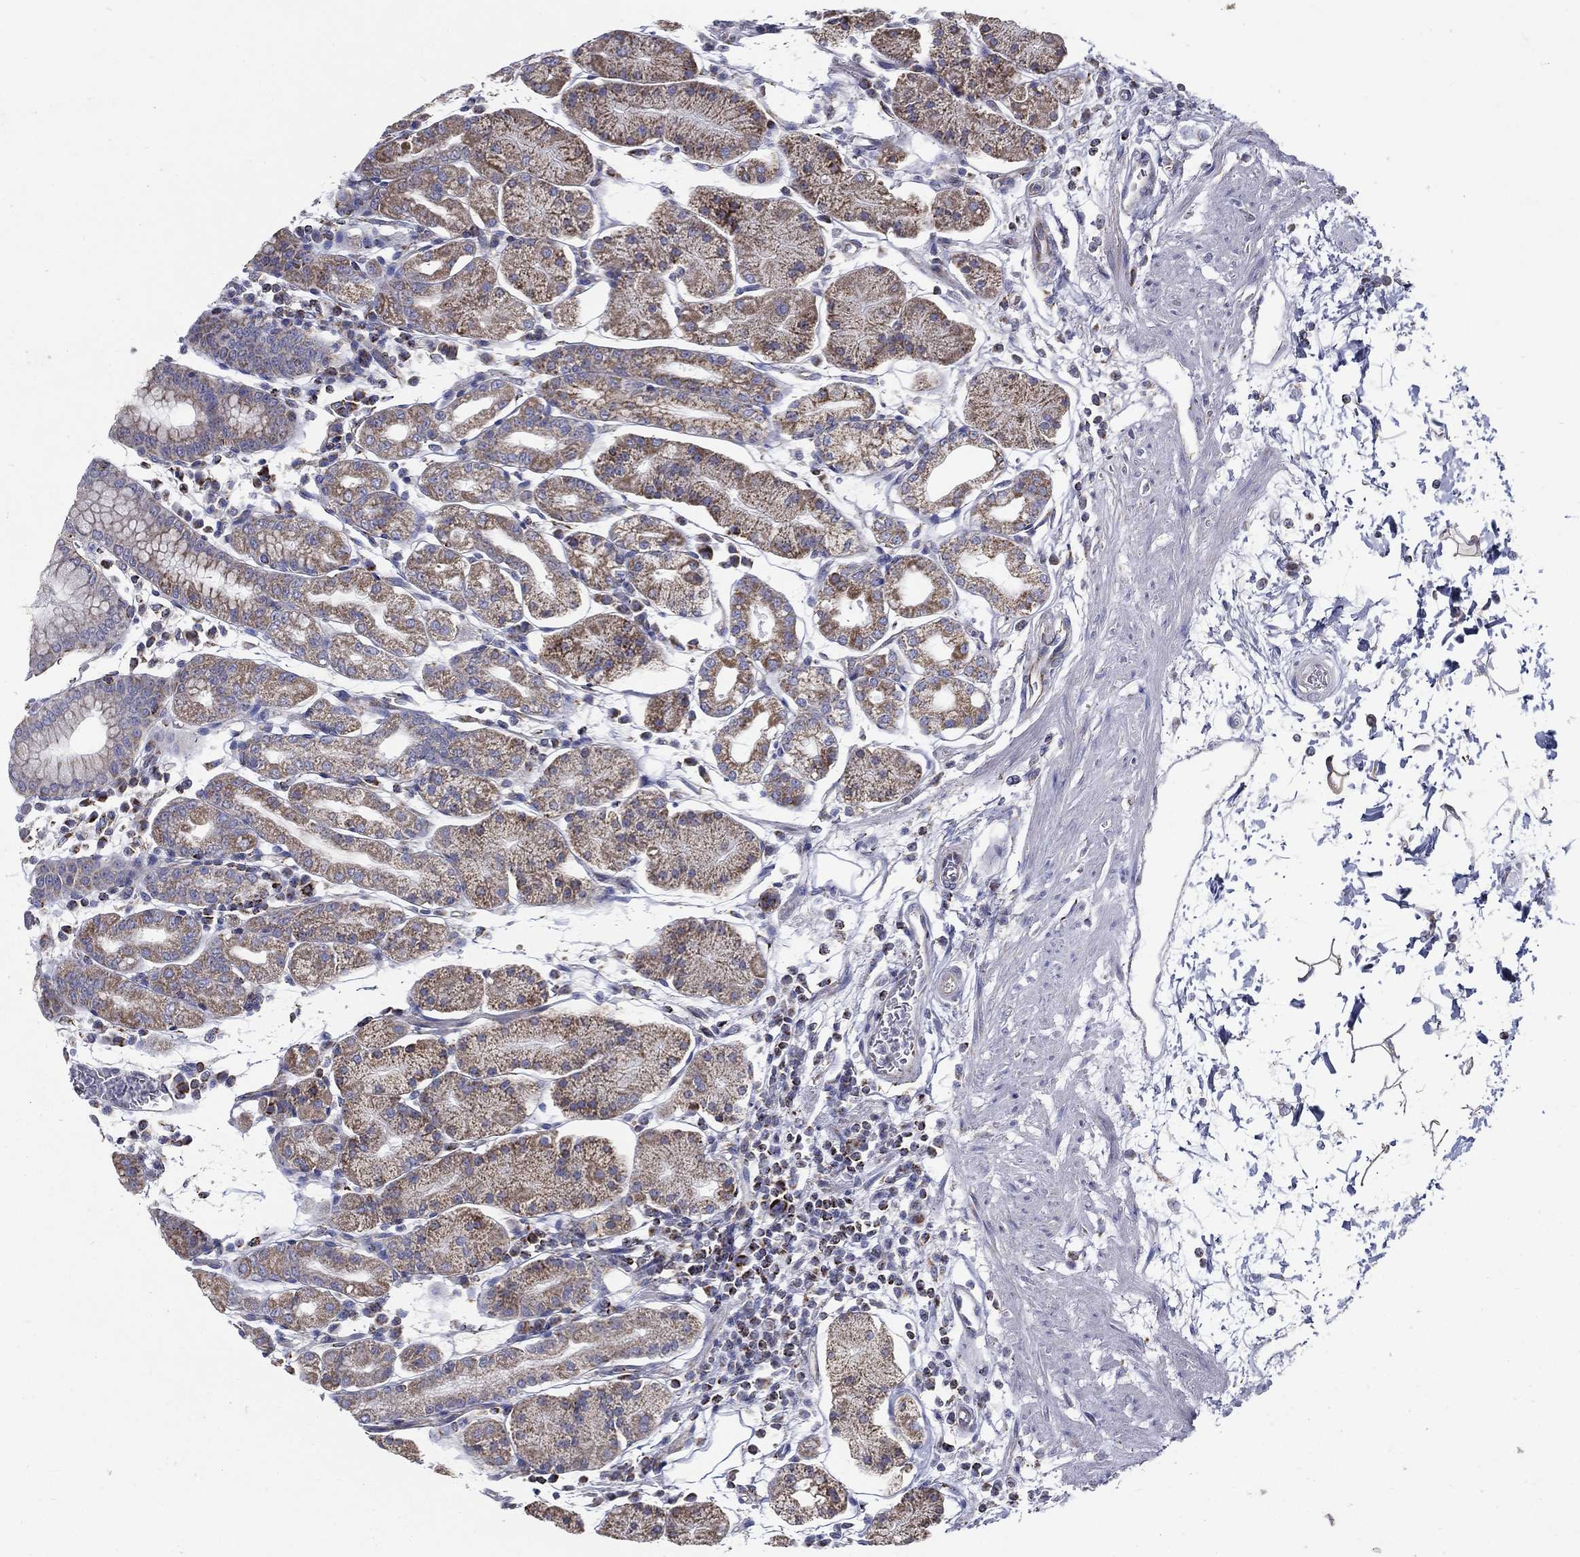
{"staining": {"intensity": "moderate", "quantity": "25%-75%", "location": "cytoplasmic/membranous"}, "tissue": "stomach", "cell_type": "Glandular cells", "image_type": "normal", "snomed": [{"axis": "morphology", "description": "Normal tissue, NOS"}, {"axis": "topography", "description": "Stomach"}], "caption": "Protein expression analysis of unremarkable stomach reveals moderate cytoplasmic/membranous staining in about 25%-75% of glandular cells.", "gene": "SFXN1", "patient": {"sex": "male", "age": 54}}